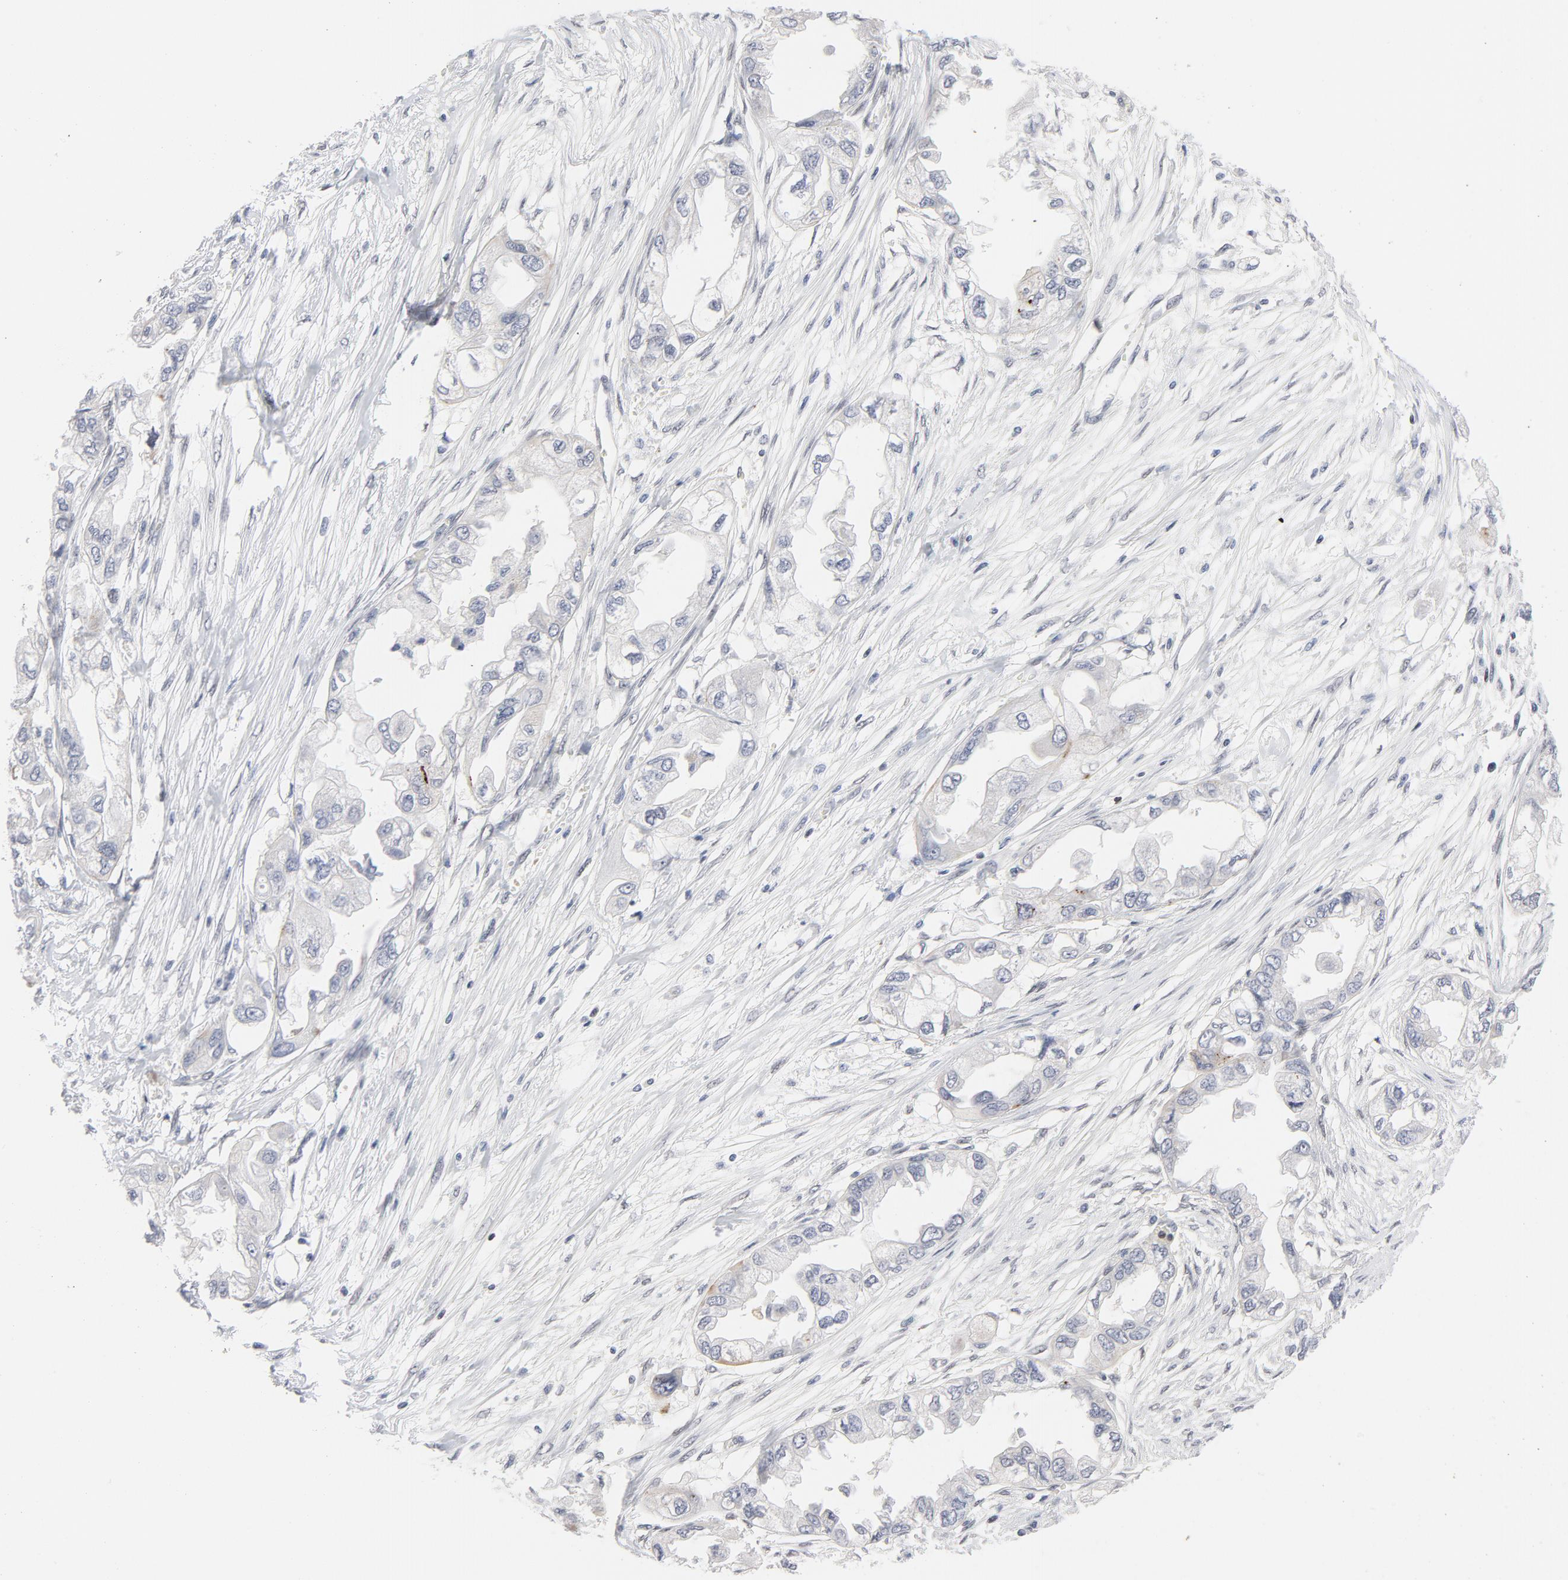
{"staining": {"intensity": "weak", "quantity": "<25%", "location": "cytoplasmic/membranous"}, "tissue": "endometrial cancer", "cell_type": "Tumor cells", "image_type": "cancer", "snomed": [{"axis": "morphology", "description": "Adenocarcinoma, NOS"}, {"axis": "topography", "description": "Endometrium"}], "caption": "This is a photomicrograph of immunohistochemistry (IHC) staining of endometrial adenocarcinoma, which shows no positivity in tumor cells.", "gene": "NFIC", "patient": {"sex": "female", "age": 67}}